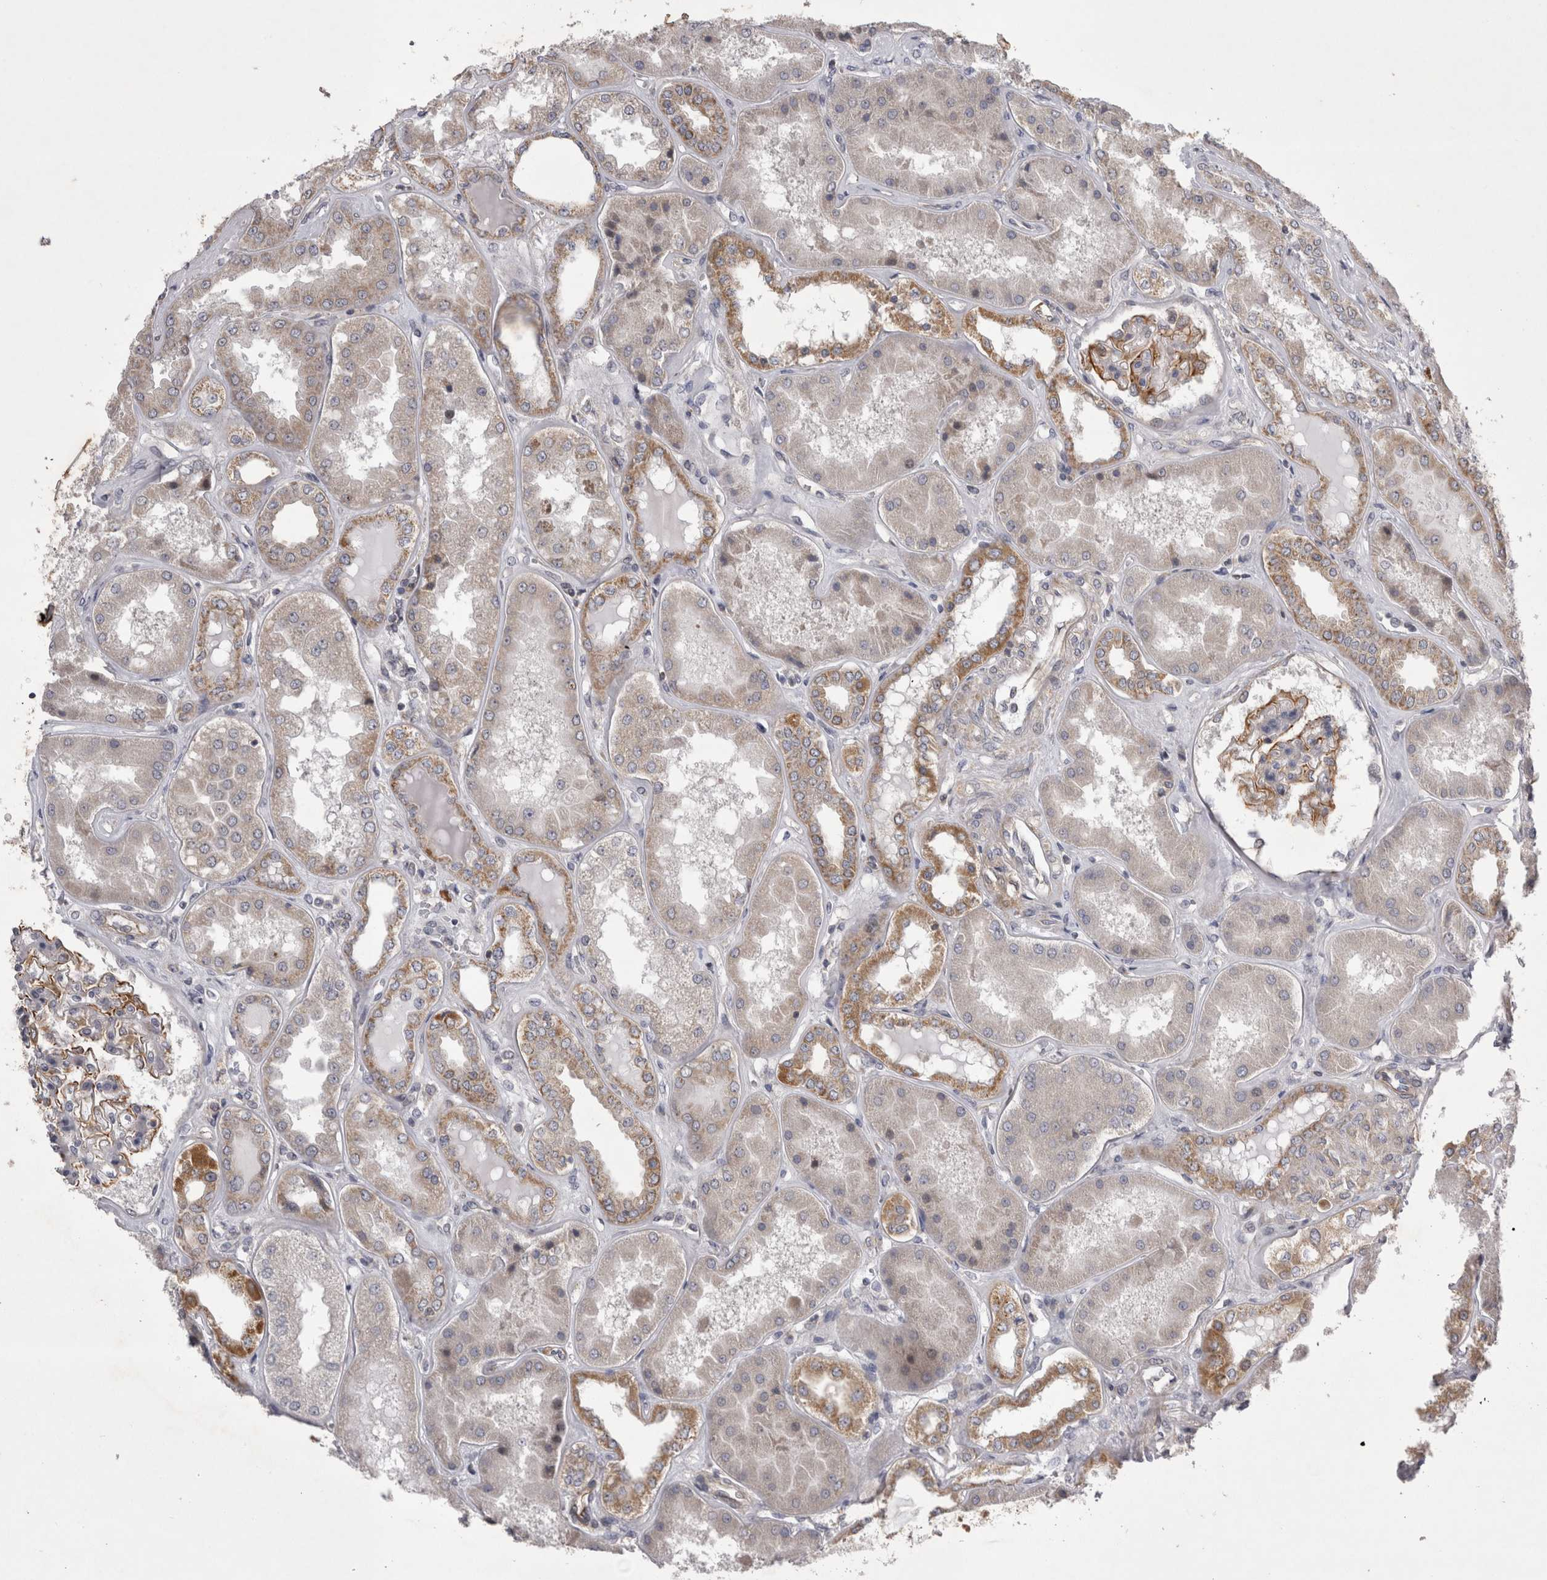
{"staining": {"intensity": "strong", "quantity": "<25%", "location": "cytoplasmic/membranous"}, "tissue": "kidney", "cell_type": "Cells in glomeruli", "image_type": "normal", "snomed": [{"axis": "morphology", "description": "Normal tissue, NOS"}, {"axis": "topography", "description": "Kidney"}], "caption": "IHC (DAB) staining of unremarkable kidney displays strong cytoplasmic/membranous protein staining in approximately <25% of cells in glomeruli. (IHC, brightfield microscopy, high magnification).", "gene": "TSPOAP1", "patient": {"sex": "female", "age": 56}}